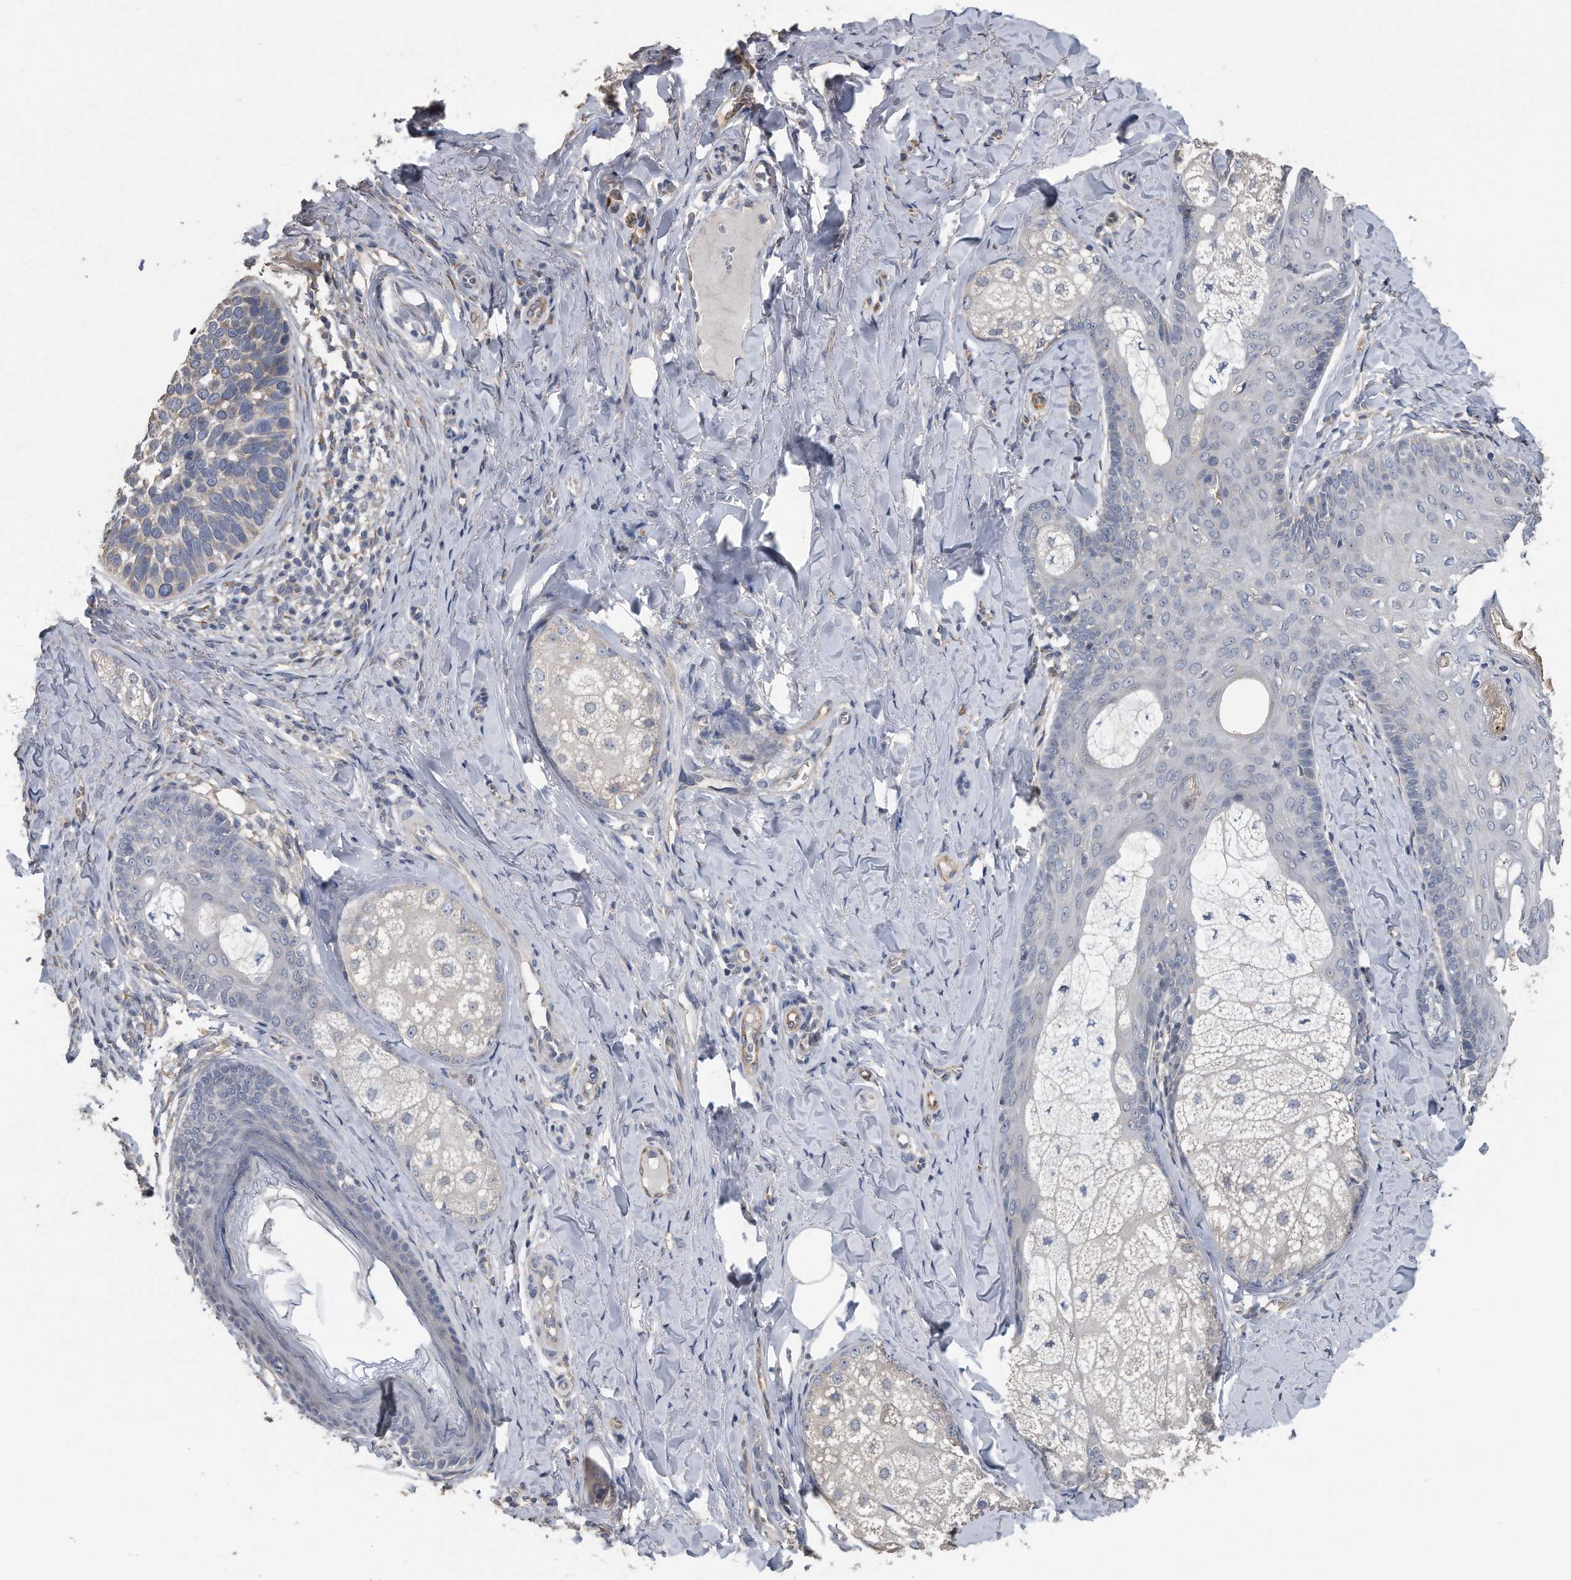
{"staining": {"intensity": "moderate", "quantity": "<25%", "location": "cytoplasmic/membranous"}, "tissue": "skin cancer", "cell_type": "Tumor cells", "image_type": "cancer", "snomed": [{"axis": "morphology", "description": "Basal cell carcinoma"}, {"axis": "topography", "description": "Skin"}], "caption": "Immunohistochemical staining of skin cancer reveals low levels of moderate cytoplasmic/membranous expression in about <25% of tumor cells. Immunohistochemistry (ihc) stains the protein of interest in brown and the nuclei are stained blue.", "gene": "PCLO", "patient": {"sex": "male", "age": 62}}